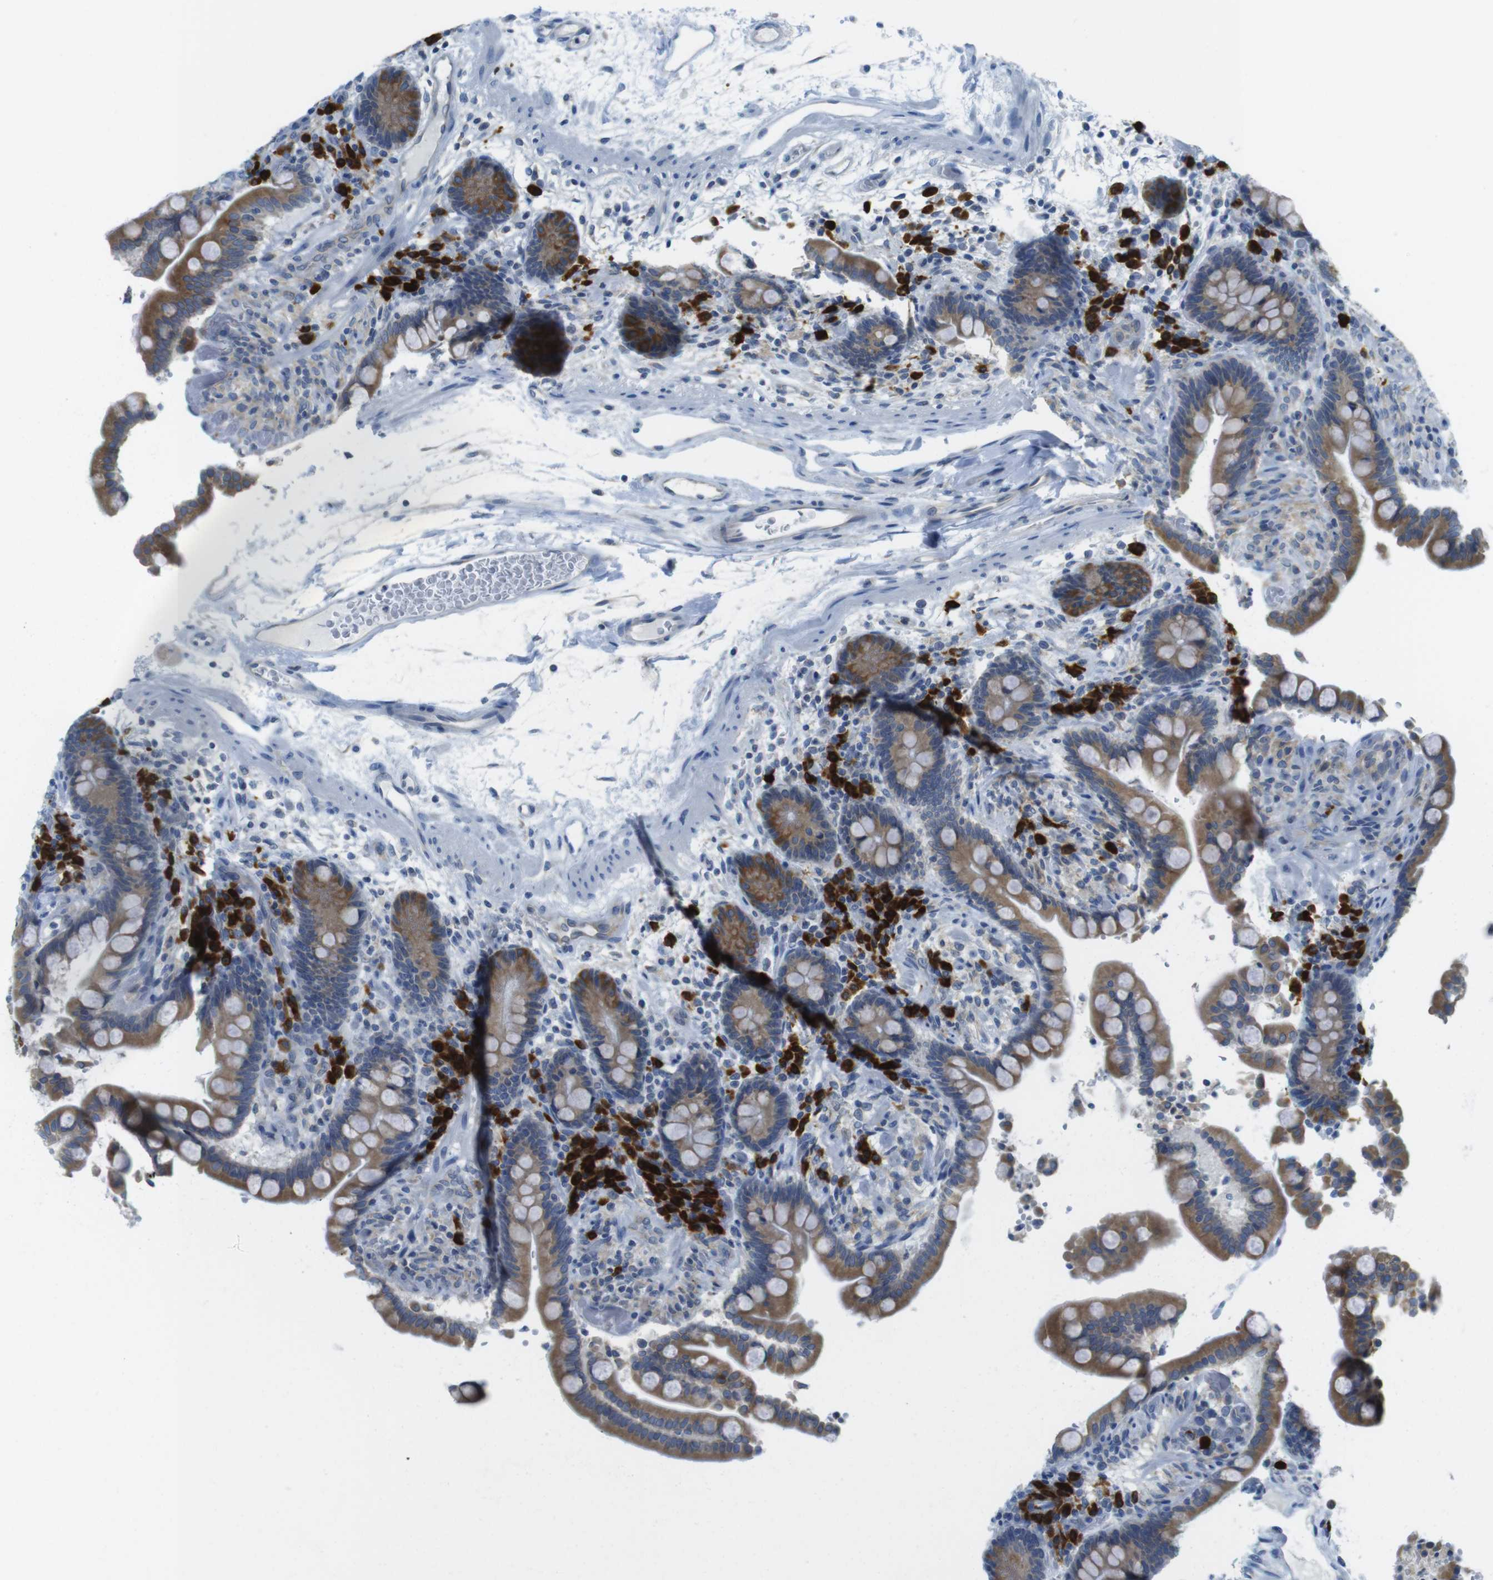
{"staining": {"intensity": "negative", "quantity": "none", "location": "none"}, "tissue": "colon", "cell_type": "Endothelial cells", "image_type": "normal", "snomed": [{"axis": "morphology", "description": "Normal tissue, NOS"}, {"axis": "topography", "description": "Colon"}], "caption": "An immunohistochemistry photomicrograph of unremarkable colon is shown. There is no staining in endothelial cells of colon. The staining was performed using DAB to visualize the protein expression in brown, while the nuclei were stained in blue with hematoxylin (Magnification: 20x).", "gene": "CLPTM1L", "patient": {"sex": "male", "age": 73}}